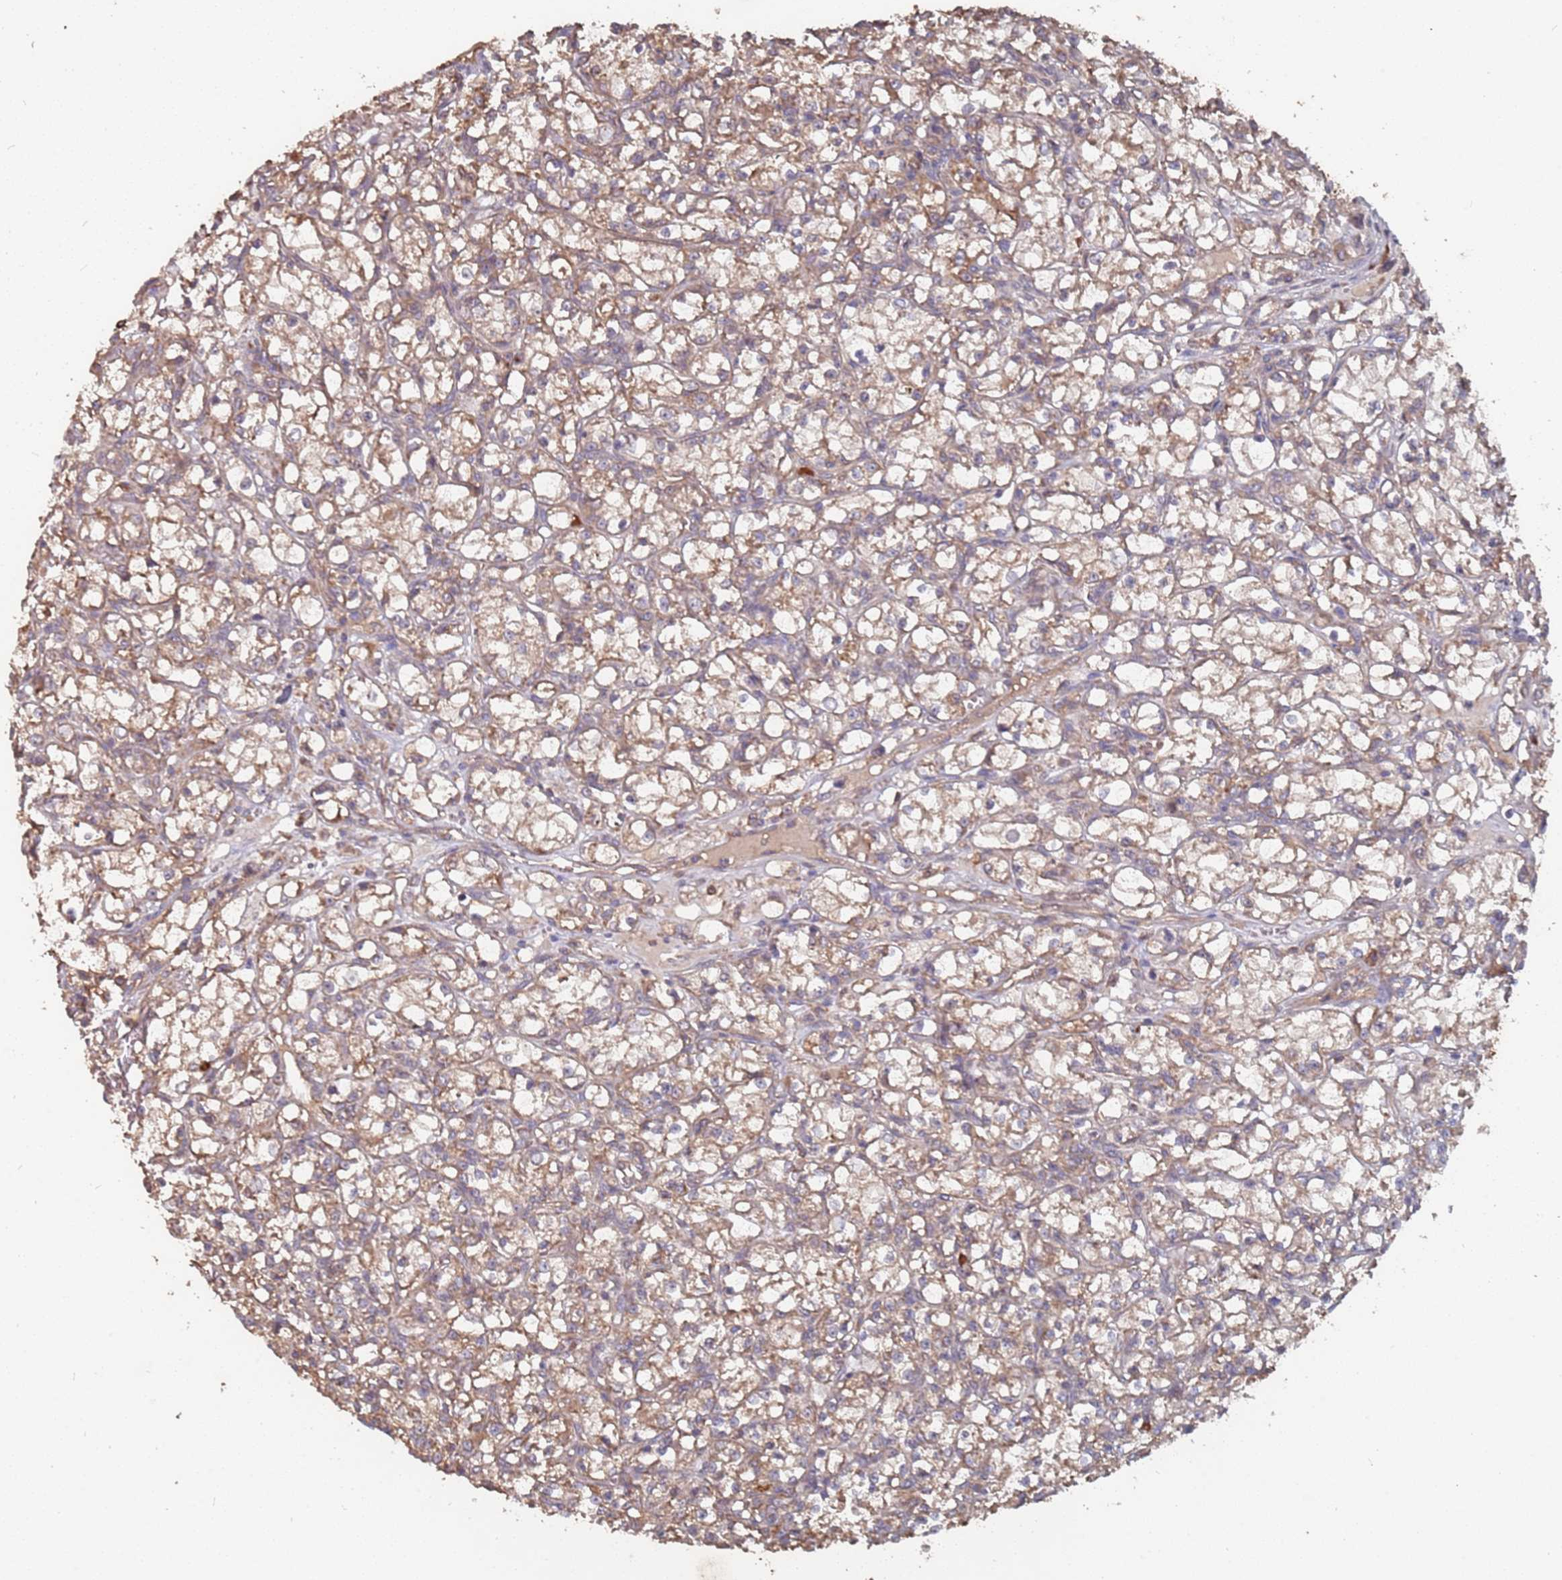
{"staining": {"intensity": "moderate", "quantity": ">75%", "location": "cytoplasmic/membranous"}, "tissue": "renal cancer", "cell_type": "Tumor cells", "image_type": "cancer", "snomed": [{"axis": "morphology", "description": "Adenocarcinoma, NOS"}, {"axis": "topography", "description": "Kidney"}], "caption": "Immunohistochemistry image of neoplastic tissue: adenocarcinoma (renal) stained using immunohistochemistry (IHC) exhibits medium levels of moderate protein expression localized specifically in the cytoplasmic/membranous of tumor cells, appearing as a cytoplasmic/membranous brown color.", "gene": "ATG5", "patient": {"sex": "female", "age": 59}}